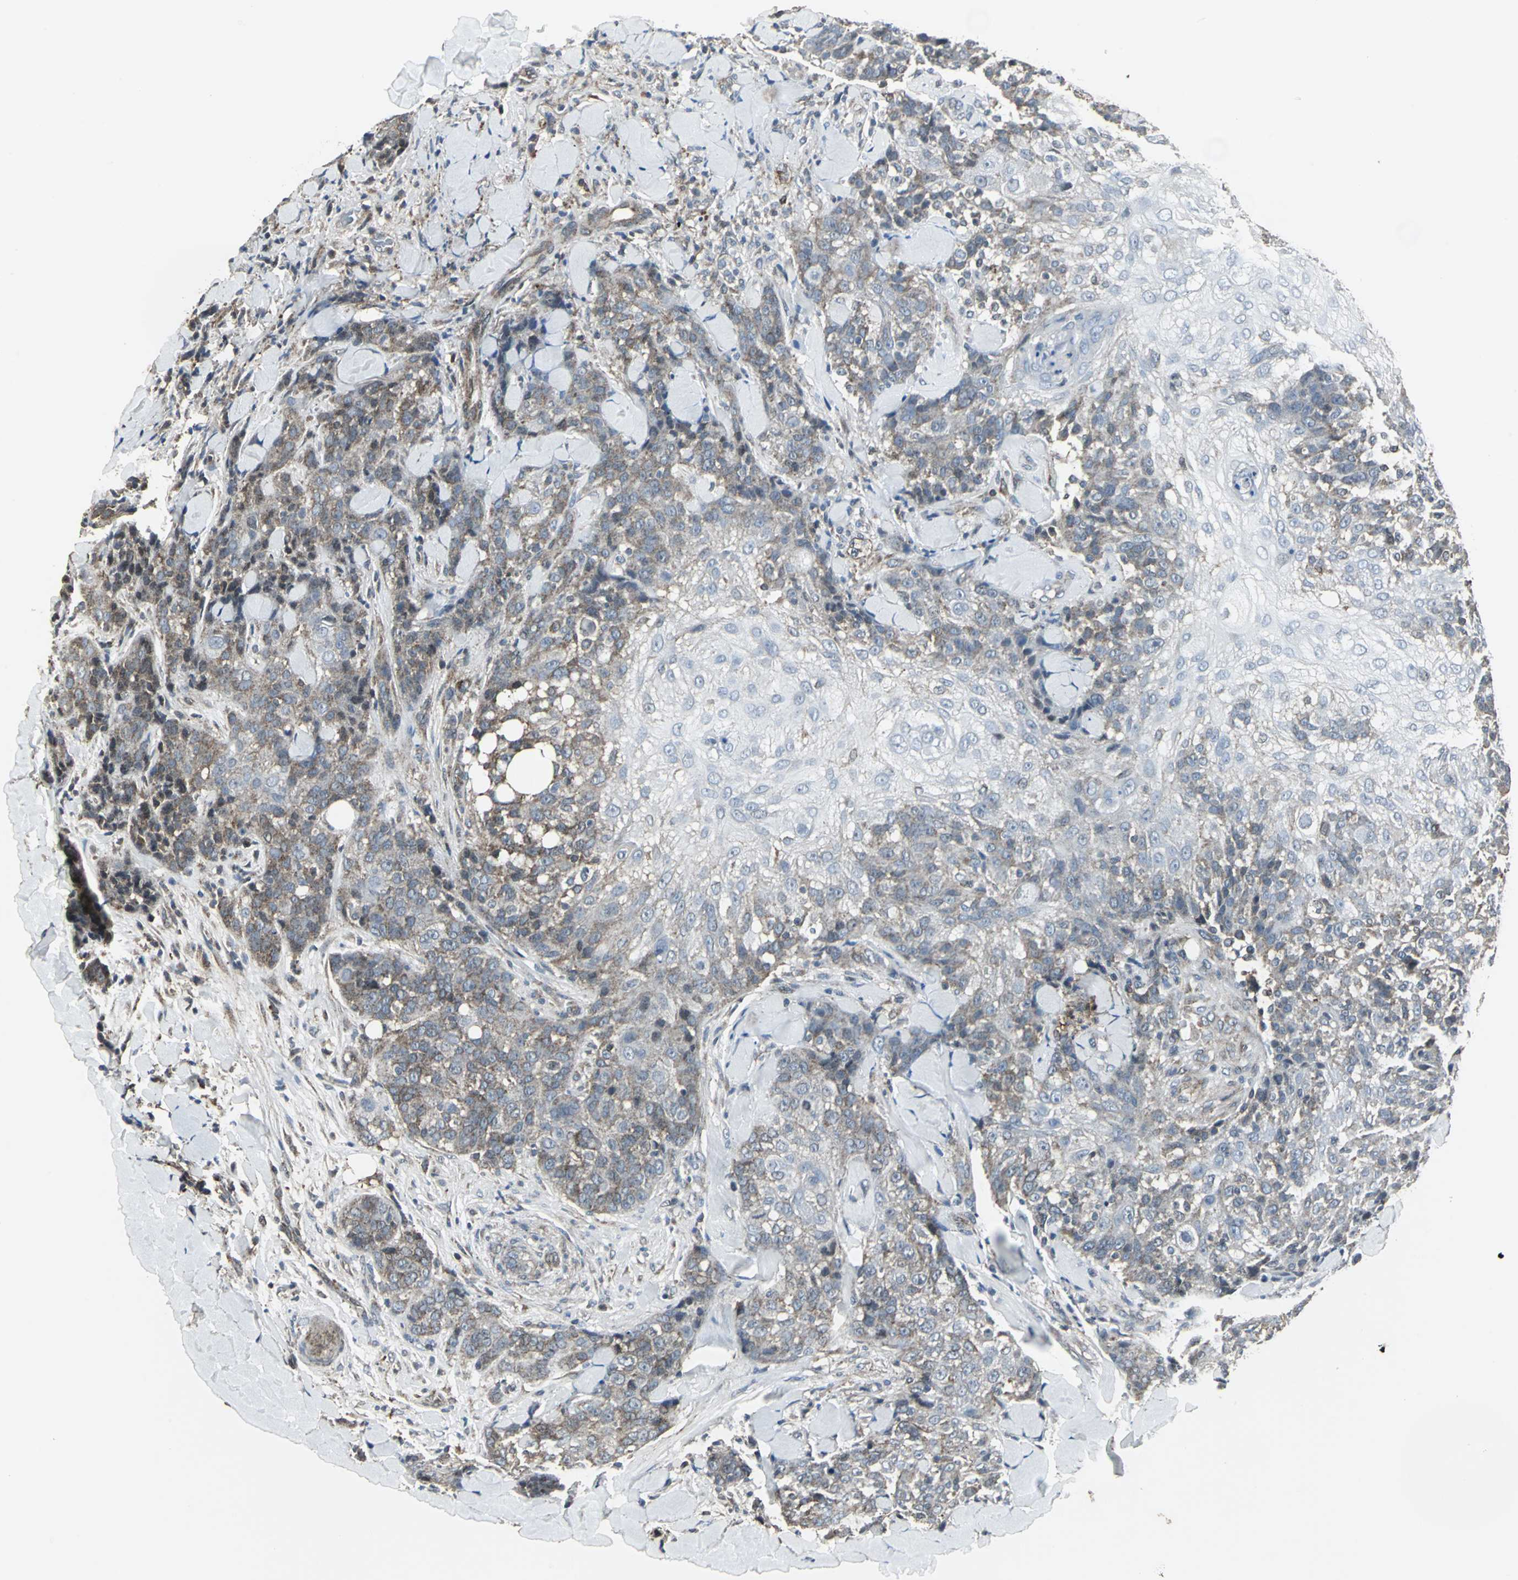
{"staining": {"intensity": "weak", "quantity": "25%-75%", "location": "cytoplasmic/membranous"}, "tissue": "skin cancer", "cell_type": "Tumor cells", "image_type": "cancer", "snomed": [{"axis": "morphology", "description": "Normal tissue, NOS"}, {"axis": "morphology", "description": "Squamous cell carcinoma, NOS"}, {"axis": "topography", "description": "Skin"}], "caption": "Squamous cell carcinoma (skin) tissue demonstrates weak cytoplasmic/membranous expression in approximately 25%-75% of tumor cells, visualized by immunohistochemistry. The staining was performed using DAB (3,3'-diaminobenzidine), with brown indicating positive protein expression. Nuclei are stained blue with hematoxylin.", "gene": "DNAJB4", "patient": {"sex": "female", "age": 83}}